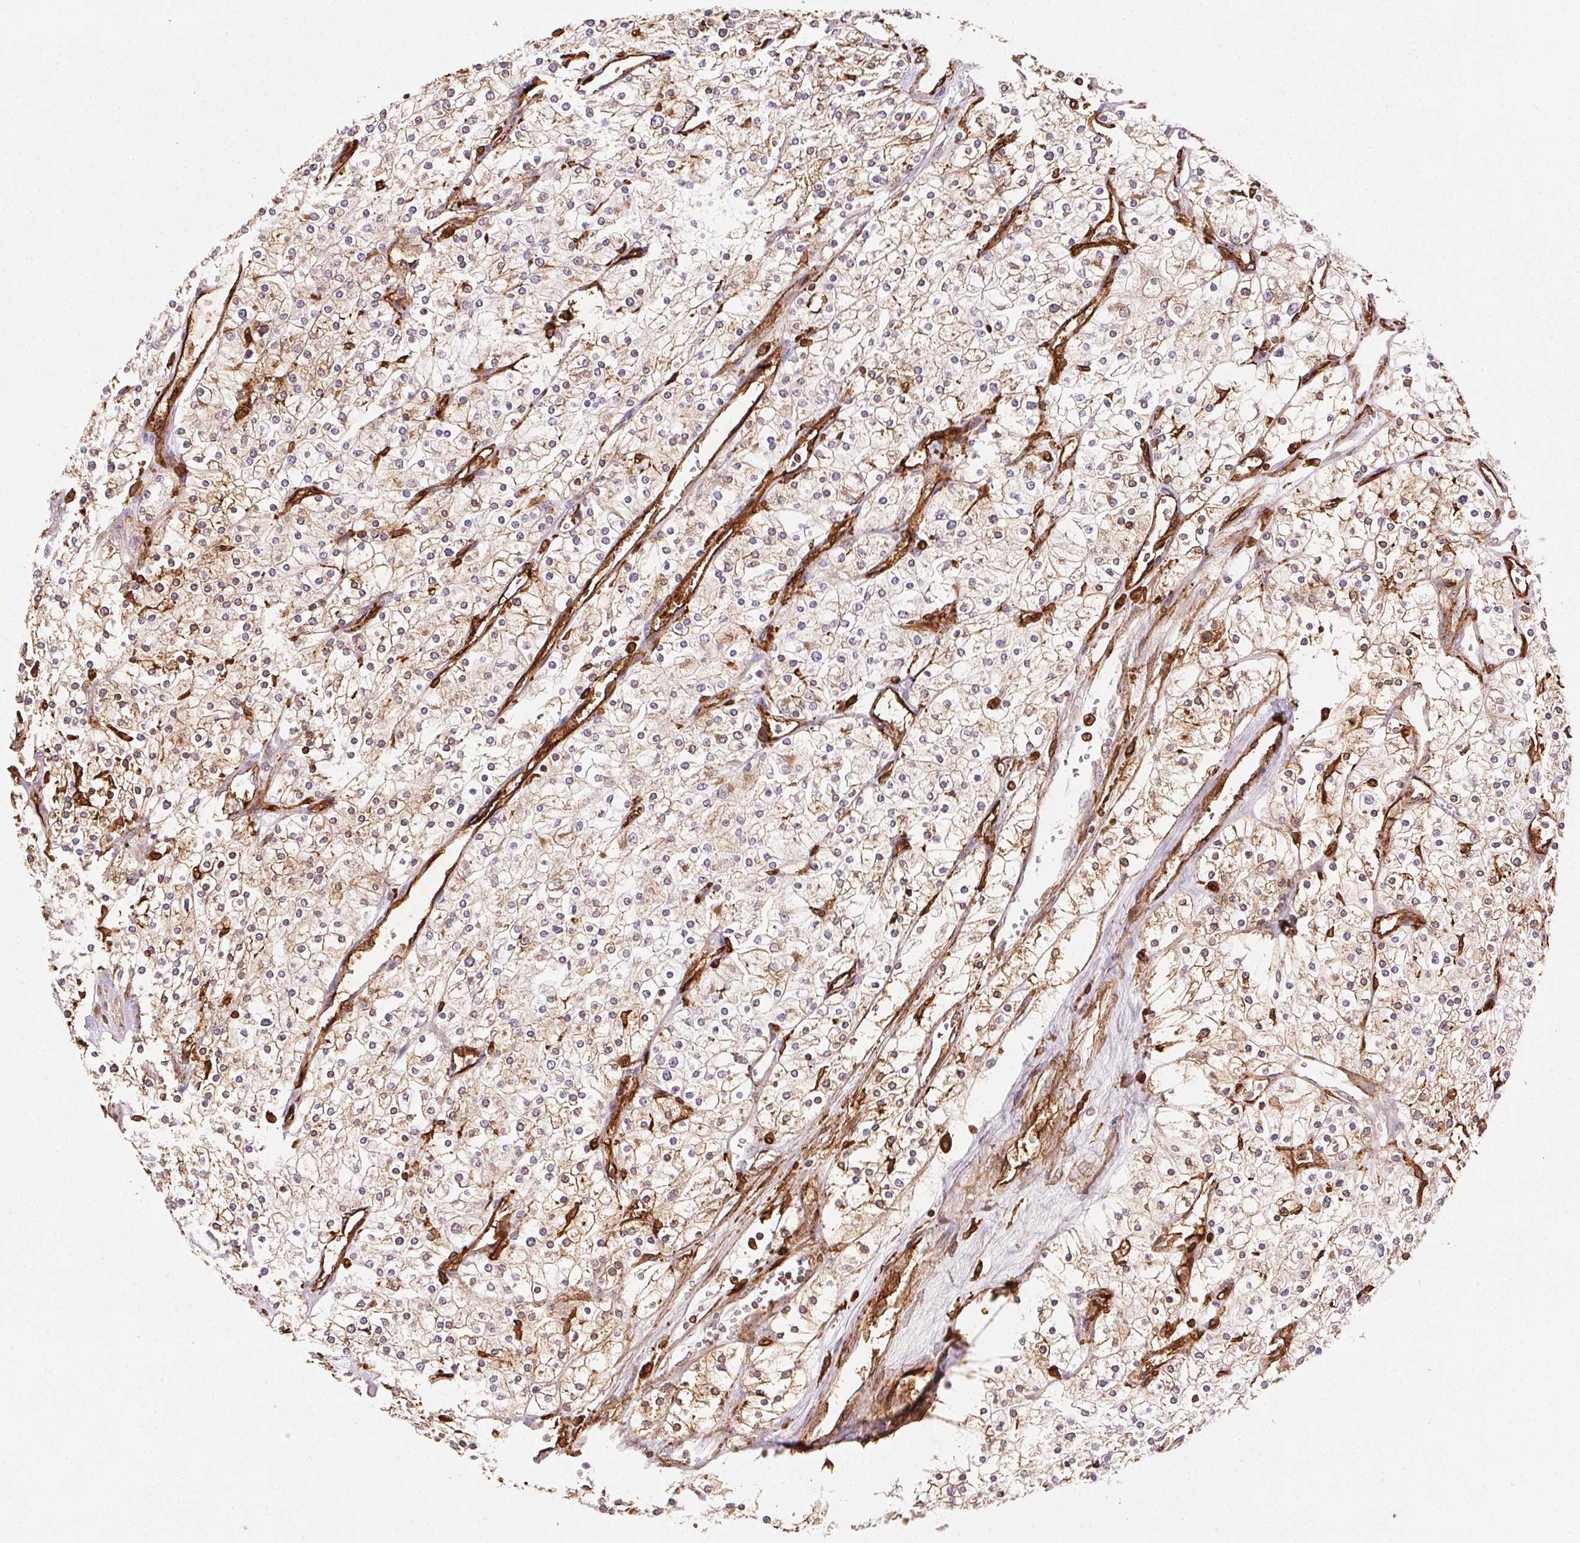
{"staining": {"intensity": "weak", "quantity": ">75%", "location": "cytoplasmic/membranous"}, "tissue": "renal cancer", "cell_type": "Tumor cells", "image_type": "cancer", "snomed": [{"axis": "morphology", "description": "Adenocarcinoma, NOS"}, {"axis": "topography", "description": "Kidney"}], "caption": "Immunohistochemistry (IHC) of human renal cancer displays low levels of weak cytoplasmic/membranous expression in approximately >75% of tumor cells.", "gene": "RNASET2", "patient": {"sex": "male", "age": 80}}